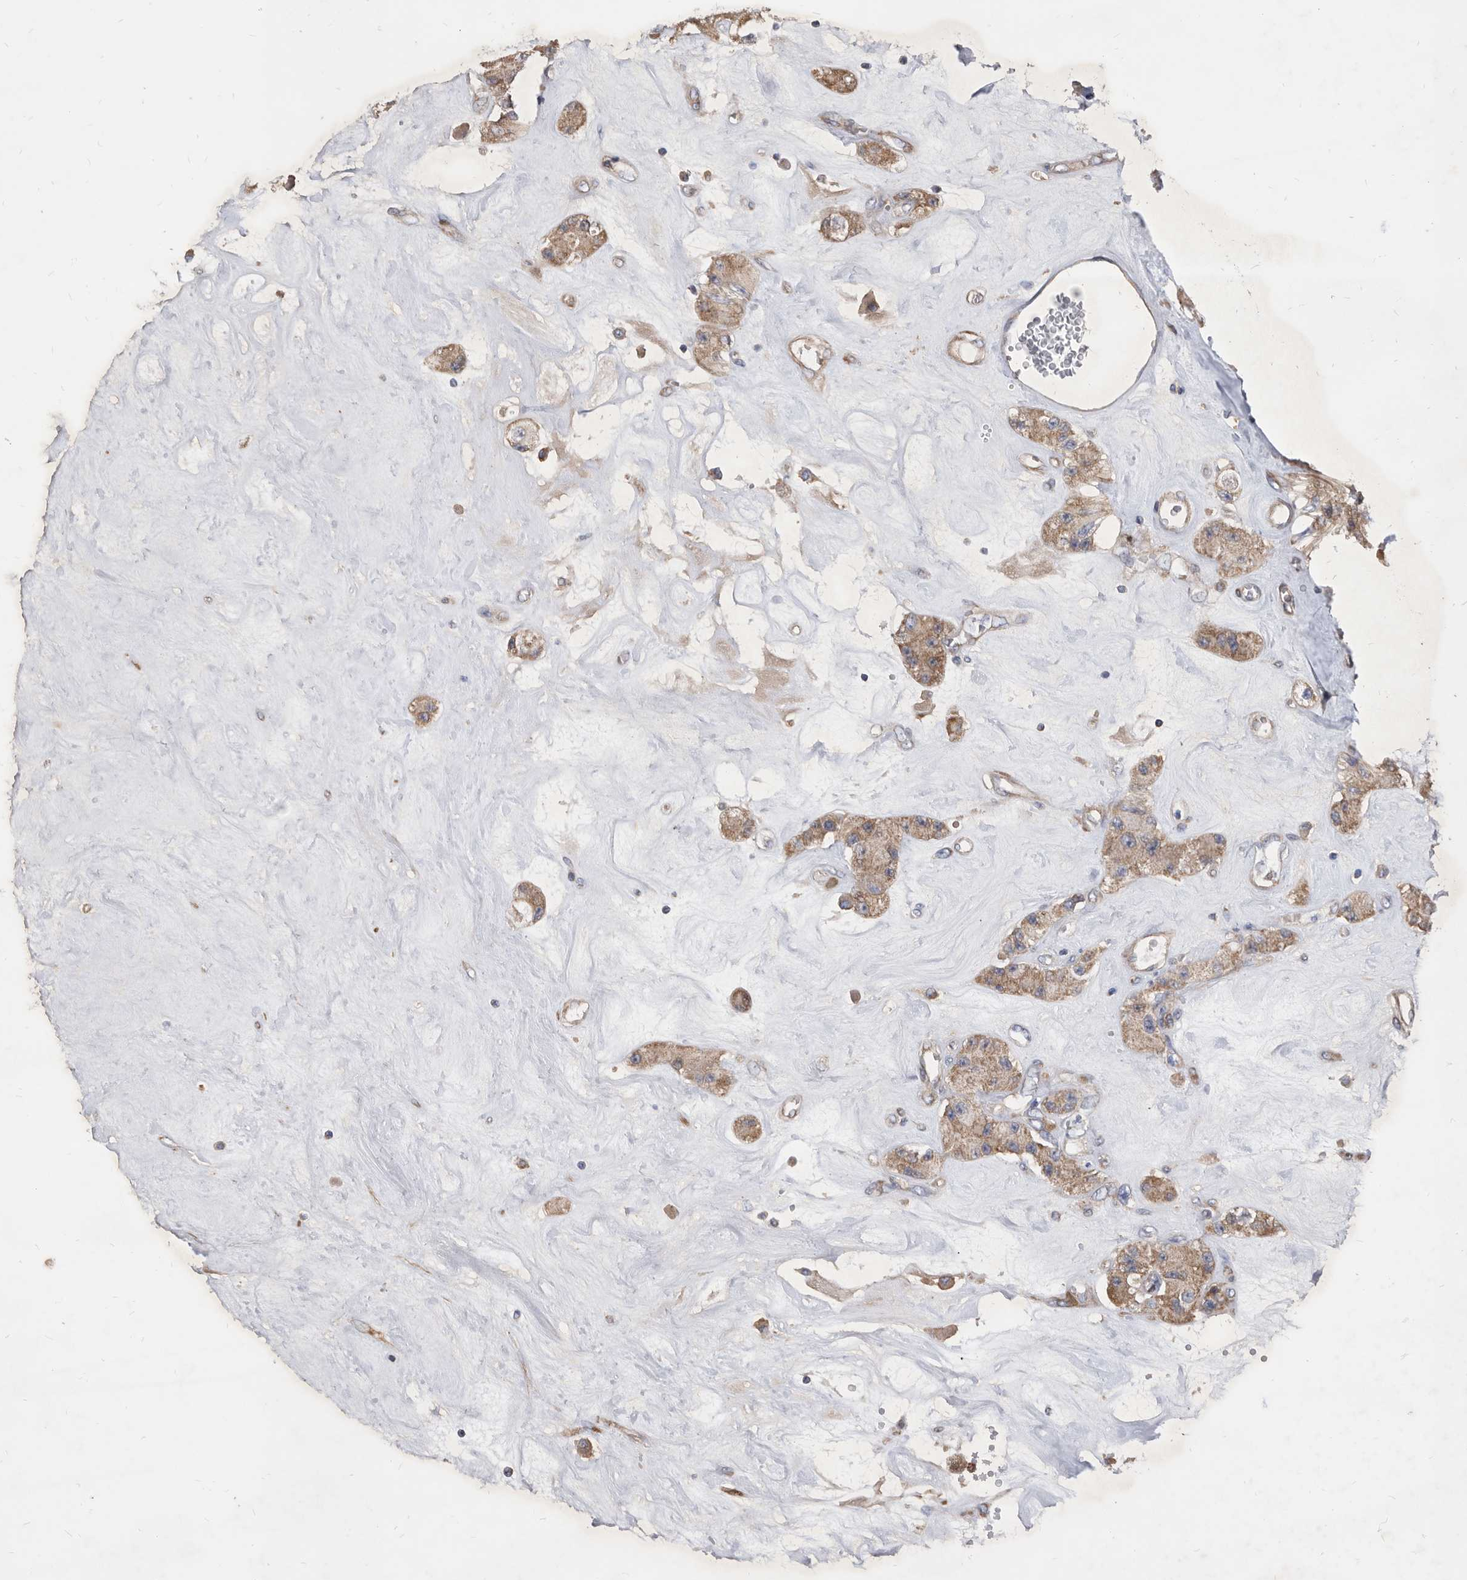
{"staining": {"intensity": "weak", "quantity": ">75%", "location": "cytoplasmic/membranous"}, "tissue": "carcinoid", "cell_type": "Tumor cells", "image_type": "cancer", "snomed": [{"axis": "morphology", "description": "Carcinoid, malignant, NOS"}, {"axis": "topography", "description": "Pancreas"}], "caption": "Approximately >75% of tumor cells in human carcinoid exhibit weak cytoplasmic/membranous protein expression as visualized by brown immunohistochemical staining.", "gene": "ATP13A3", "patient": {"sex": "male", "age": 41}}